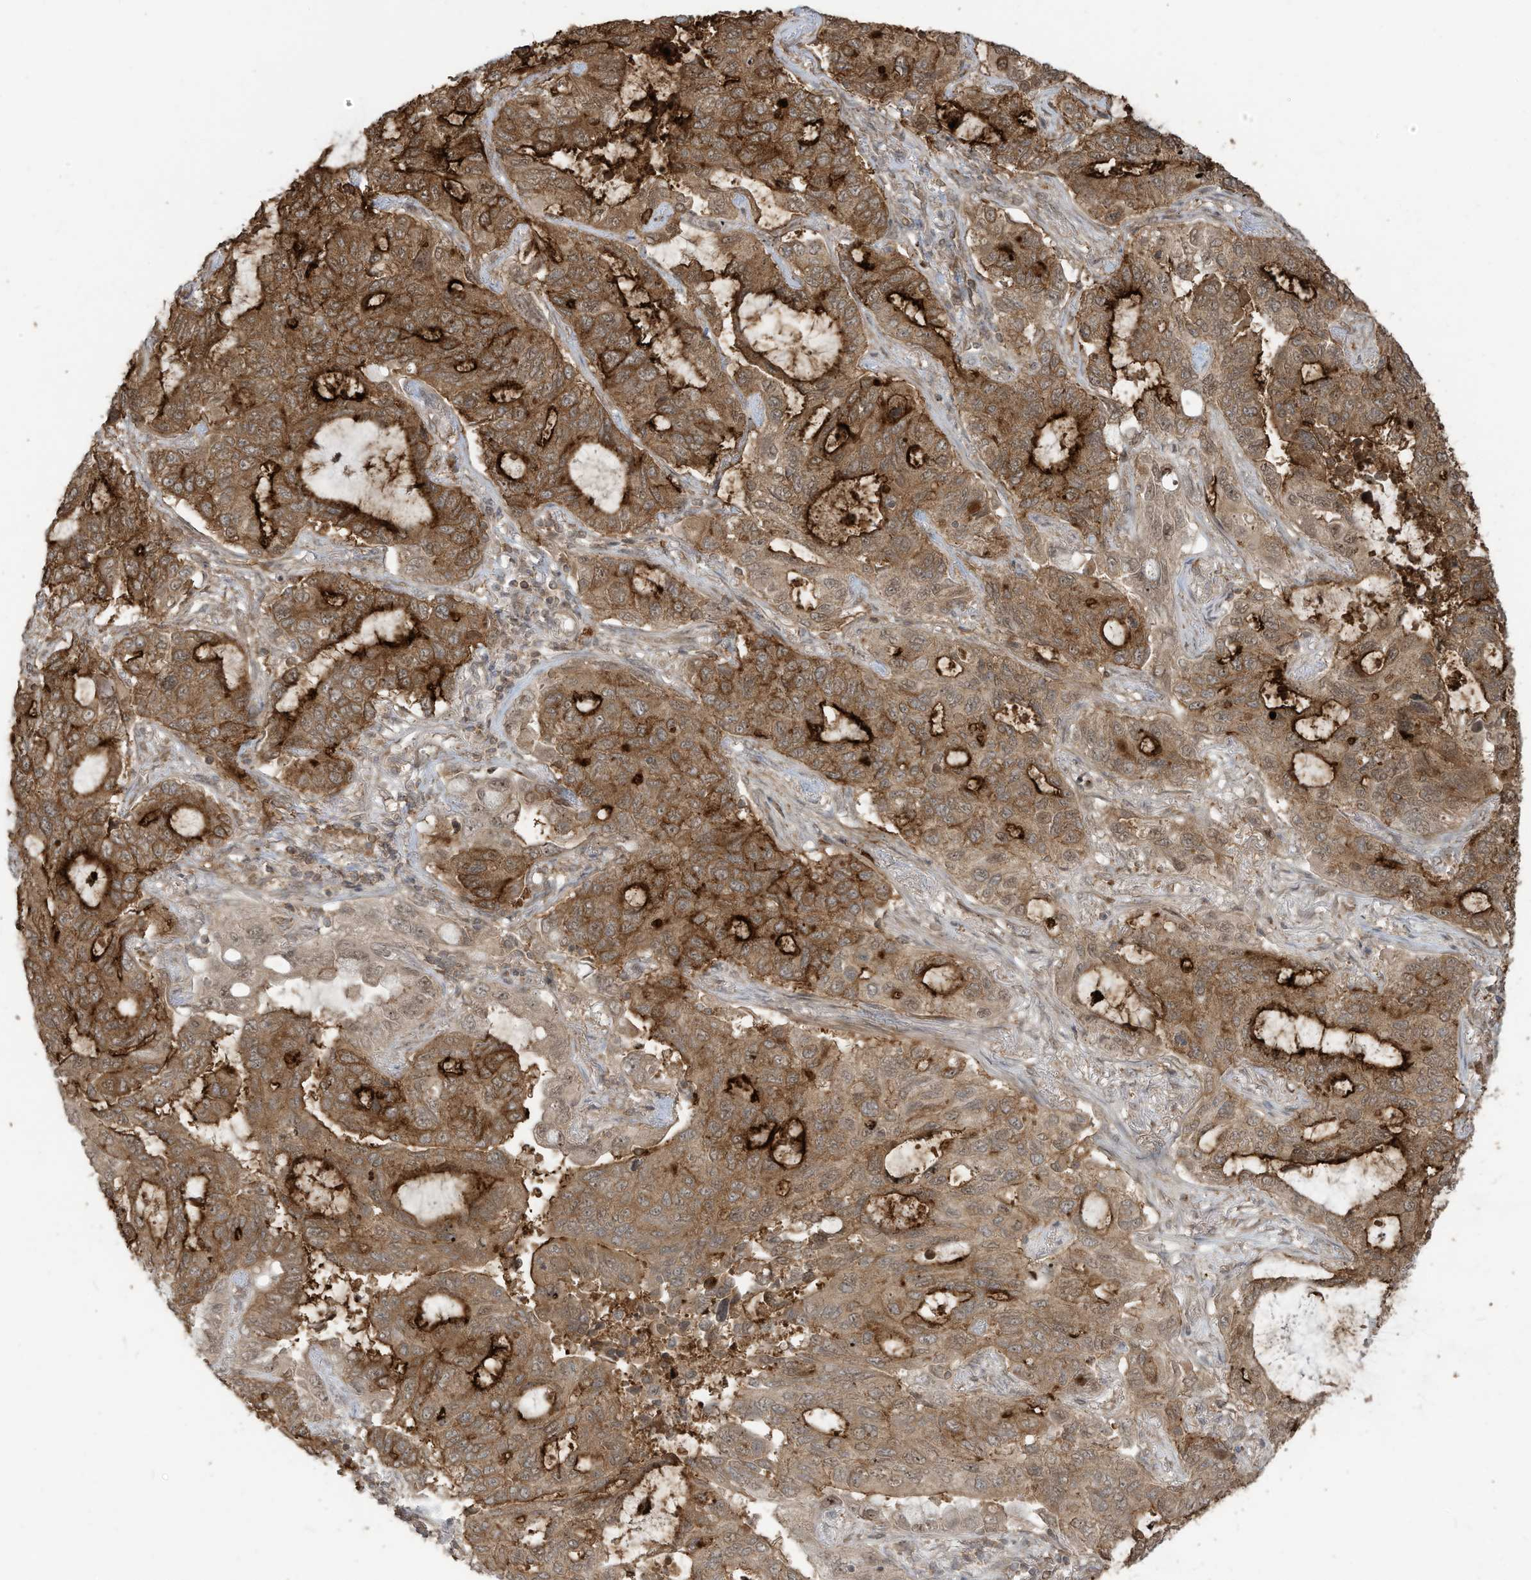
{"staining": {"intensity": "strong", "quantity": ">75%", "location": "cytoplasmic/membranous,nuclear"}, "tissue": "lung cancer", "cell_type": "Tumor cells", "image_type": "cancer", "snomed": [{"axis": "morphology", "description": "Adenocarcinoma, NOS"}, {"axis": "topography", "description": "Lung"}], "caption": "Strong cytoplasmic/membranous and nuclear positivity is appreciated in approximately >75% of tumor cells in lung adenocarcinoma.", "gene": "CARF", "patient": {"sex": "male", "age": 64}}